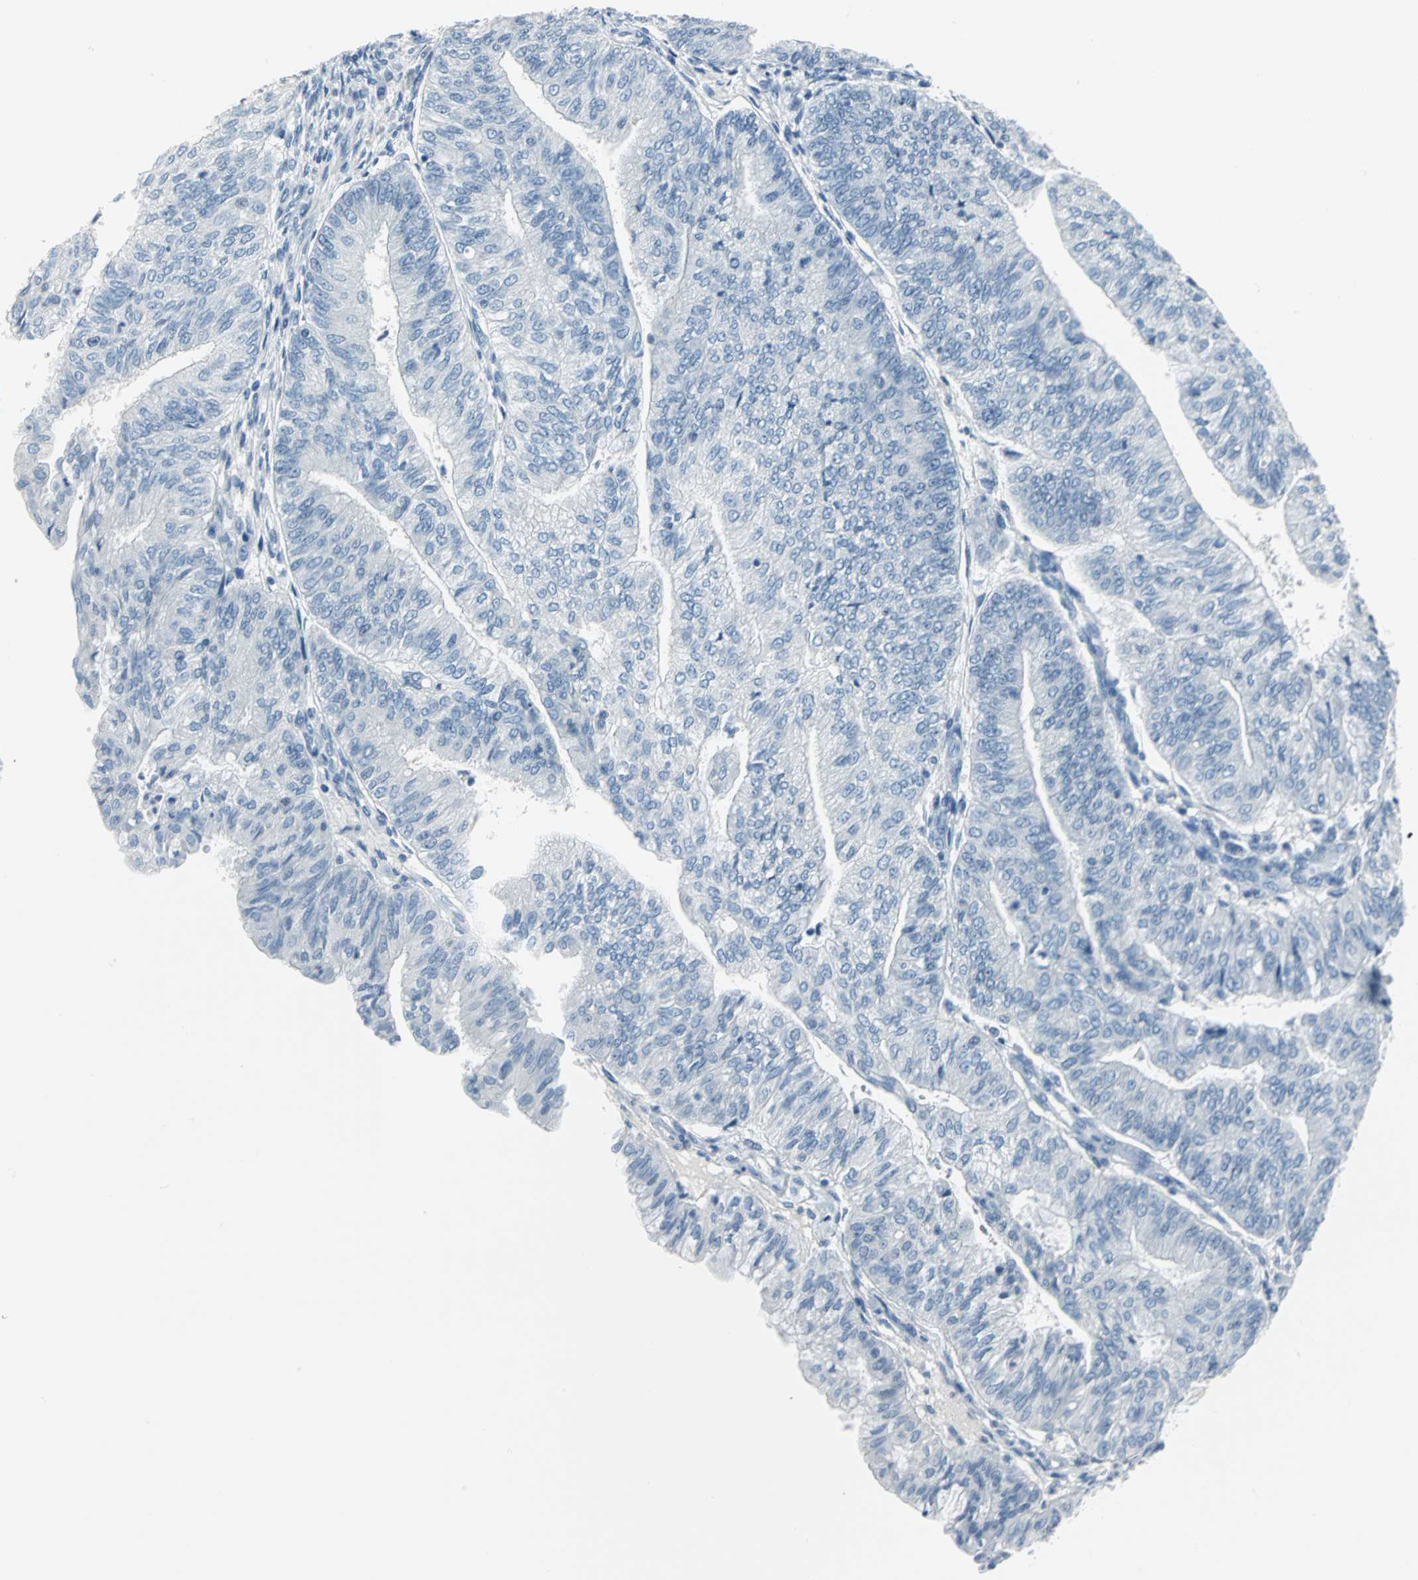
{"staining": {"intensity": "negative", "quantity": "none", "location": "none"}, "tissue": "endometrial cancer", "cell_type": "Tumor cells", "image_type": "cancer", "snomed": [{"axis": "morphology", "description": "Adenocarcinoma, NOS"}, {"axis": "topography", "description": "Endometrium"}], "caption": "Tumor cells are negative for brown protein staining in adenocarcinoma (endometrial). (Brightfield microscopy of DAB (3,3'-diaminobenzidine) IHC at high magnification).", "gene": "MCM3", "patient": {"sex": "female", "age": 59}}